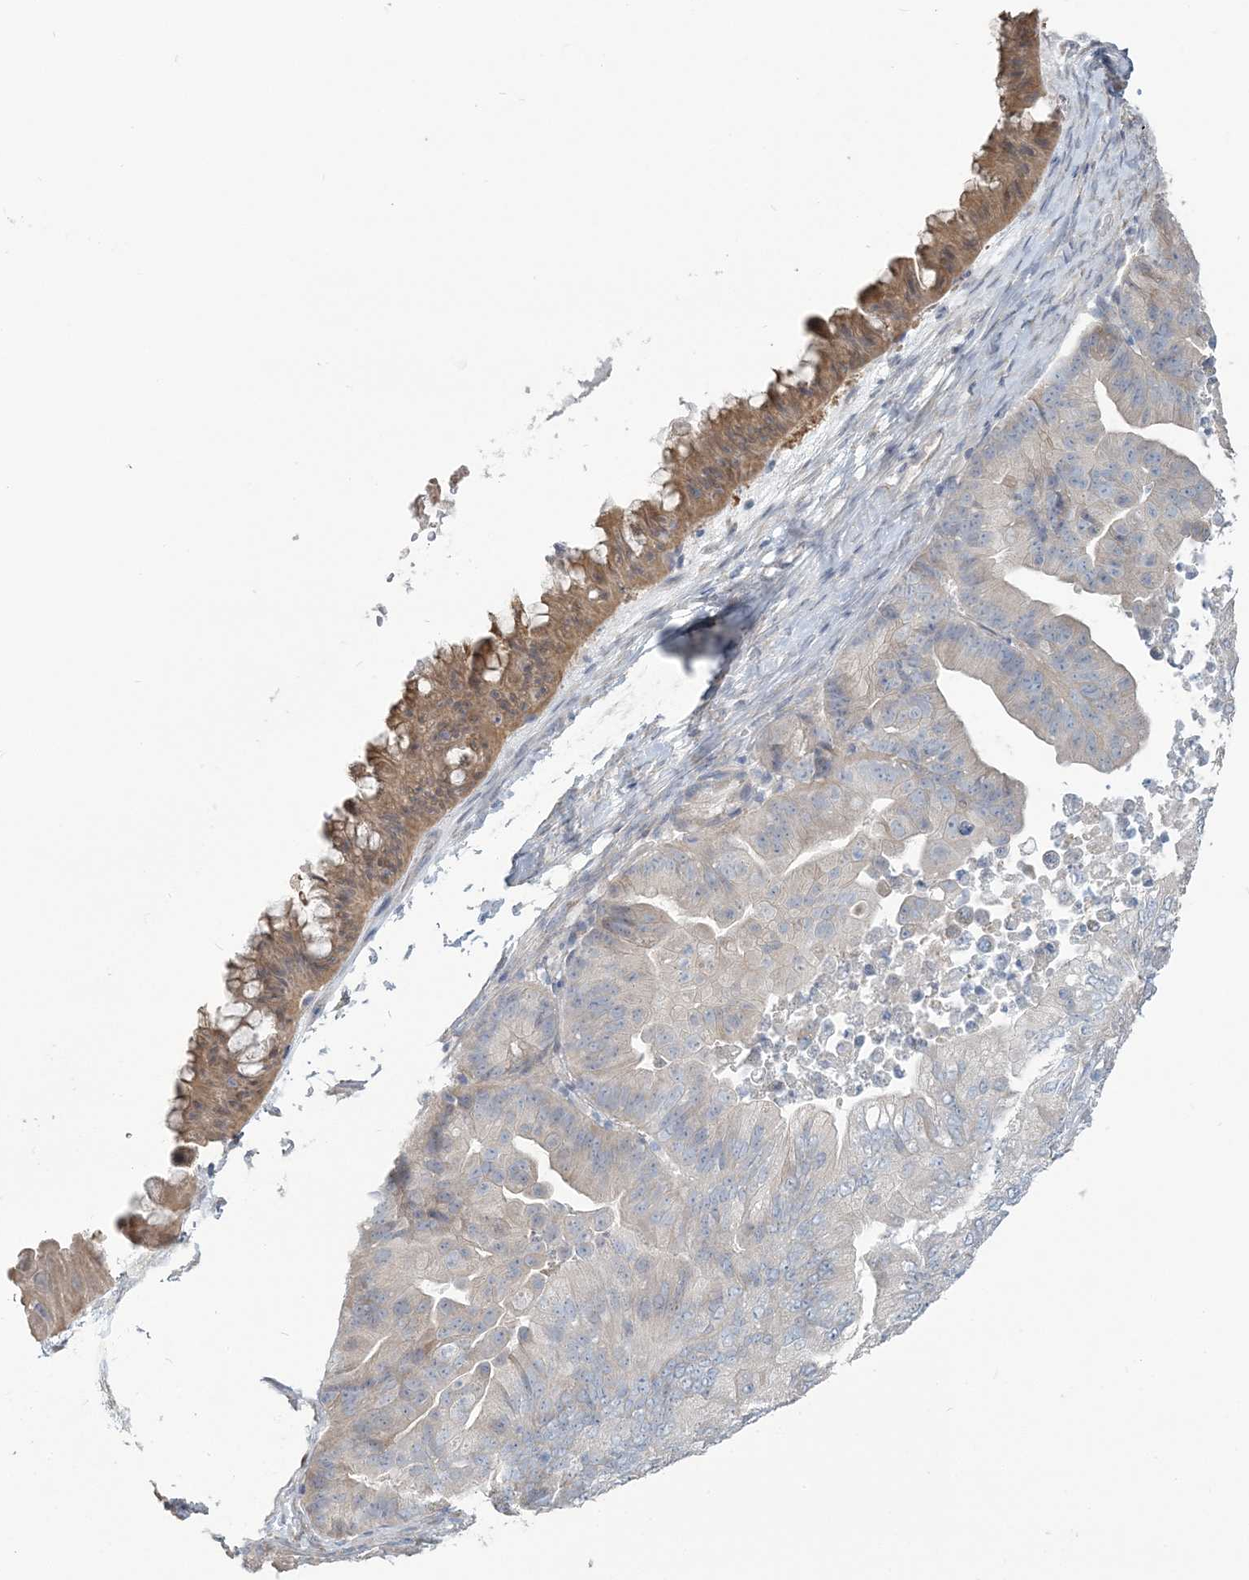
{"staining": {"intensity": "moderate", "quantity": "<25%", "location": "cytoplasmic/membranous"}, "tissue": "ovarian cancer", "cell_type": "Tumor cells", "image_type": "cancer", "snomed": [{"axis": "morphology", "description": "Cystadenocarcinoma, mucinous, NOS"}, {"axis": "topography", "description": "Ovary"}], "caption": "A low amount of moderate cytoplasmic/membranous staining is present in approximately <25% of tumor cells in ovarian mucinous cystadenocarcinoma tissue.", "gene": "CMBL", "patient": {"sex": "female", "age": 61}}